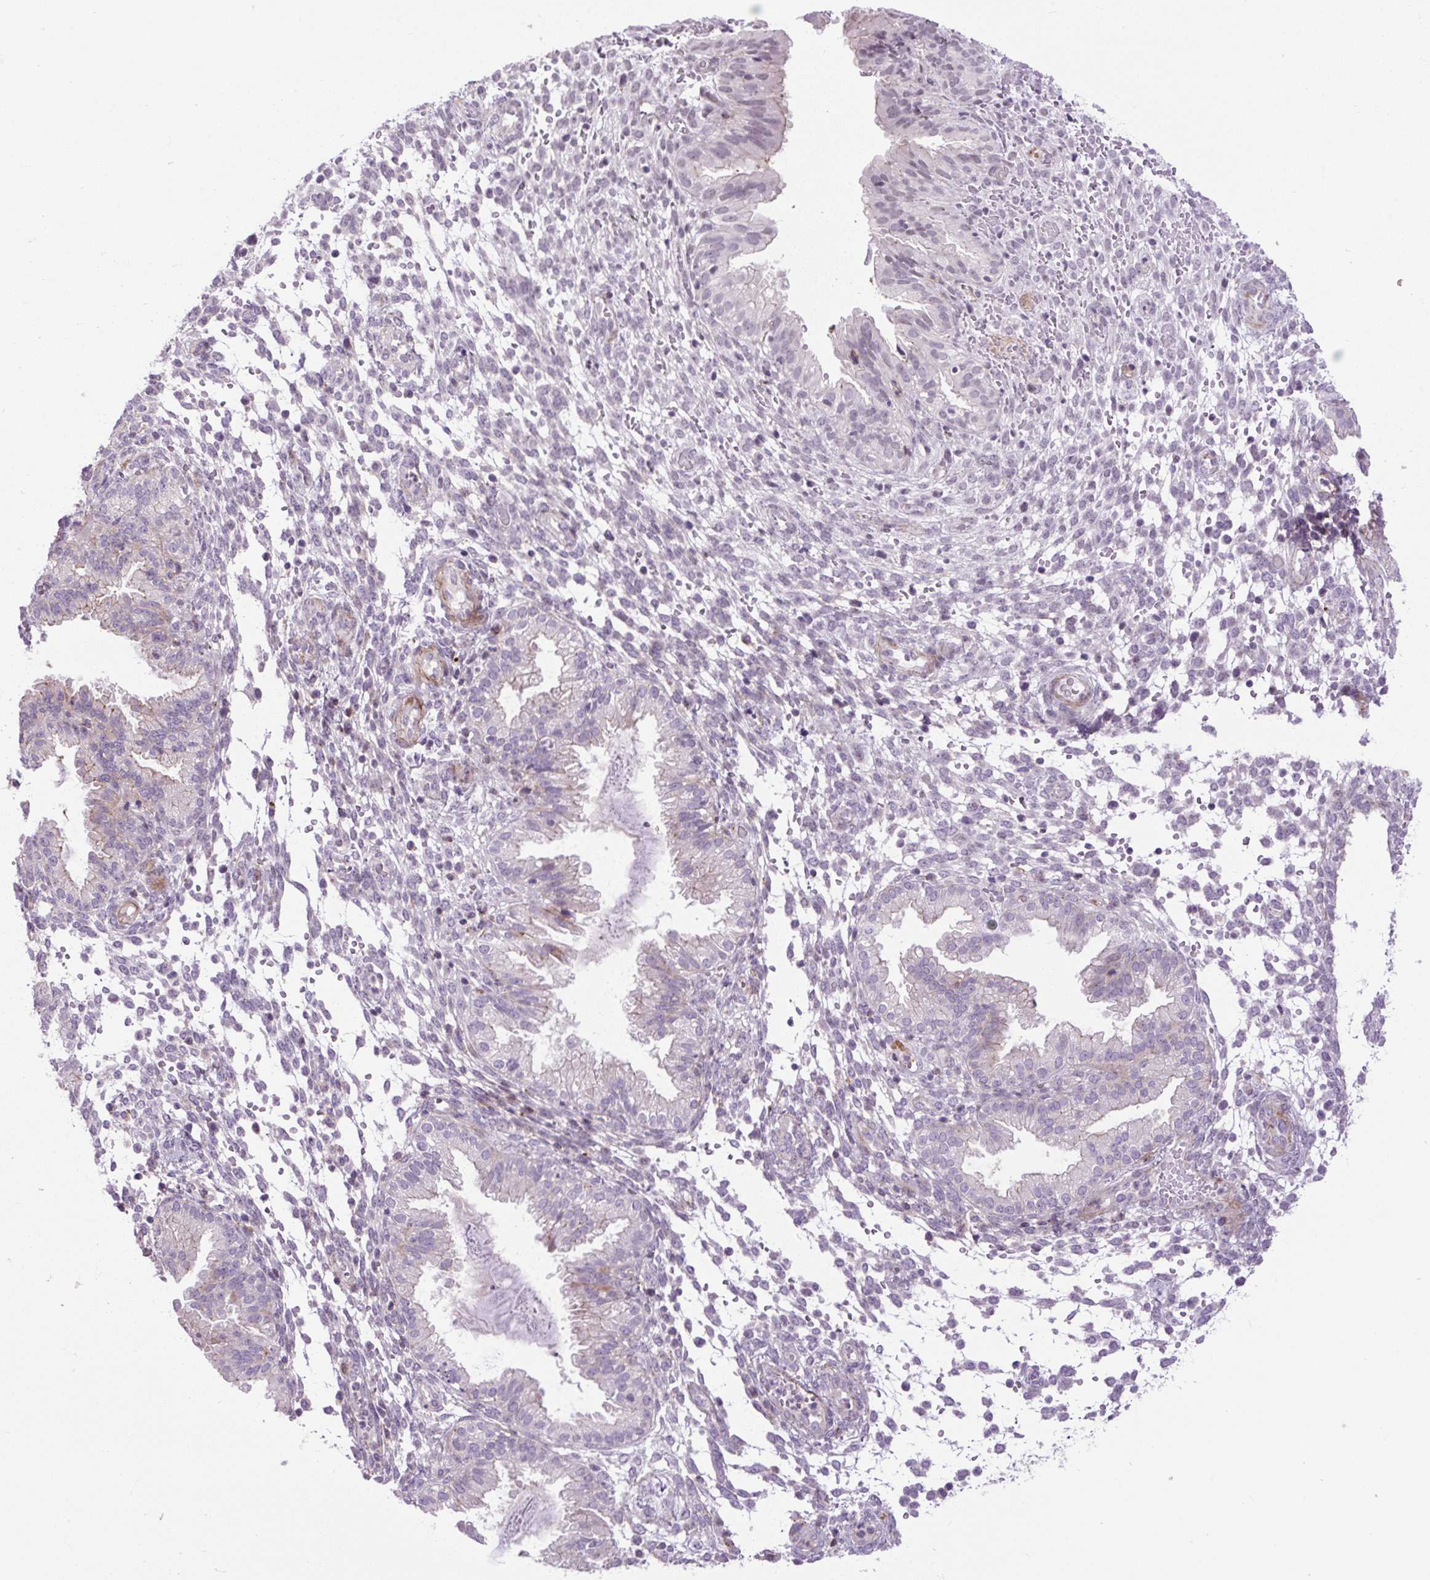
{"staining": {"intensity": "negative", "quantity": "none", "location": "none"}, "tissue": "endometrium", "cell_type": "Cells in endometrial stroma", "image_type": "normal", "snomed": [{"axis": "morphology", "description": "Normal tissue, NOS"}, {"axis": "topography", "description": "Endometrium"}], "caption": "DAB (3,3'-diaminobenzidine) immunohistochemical staining of normal endometrium reveals no significant expression in cells in endometrial stroma. (Stains: DAB (3,3'-diaminobenzidine) immunohistochemistry with hematoxylin counter stain, Microscopy: brightfield microscopy at high magnification).", "gene": "ZNF197", "patient": {"sex": "female", "age": 33}}